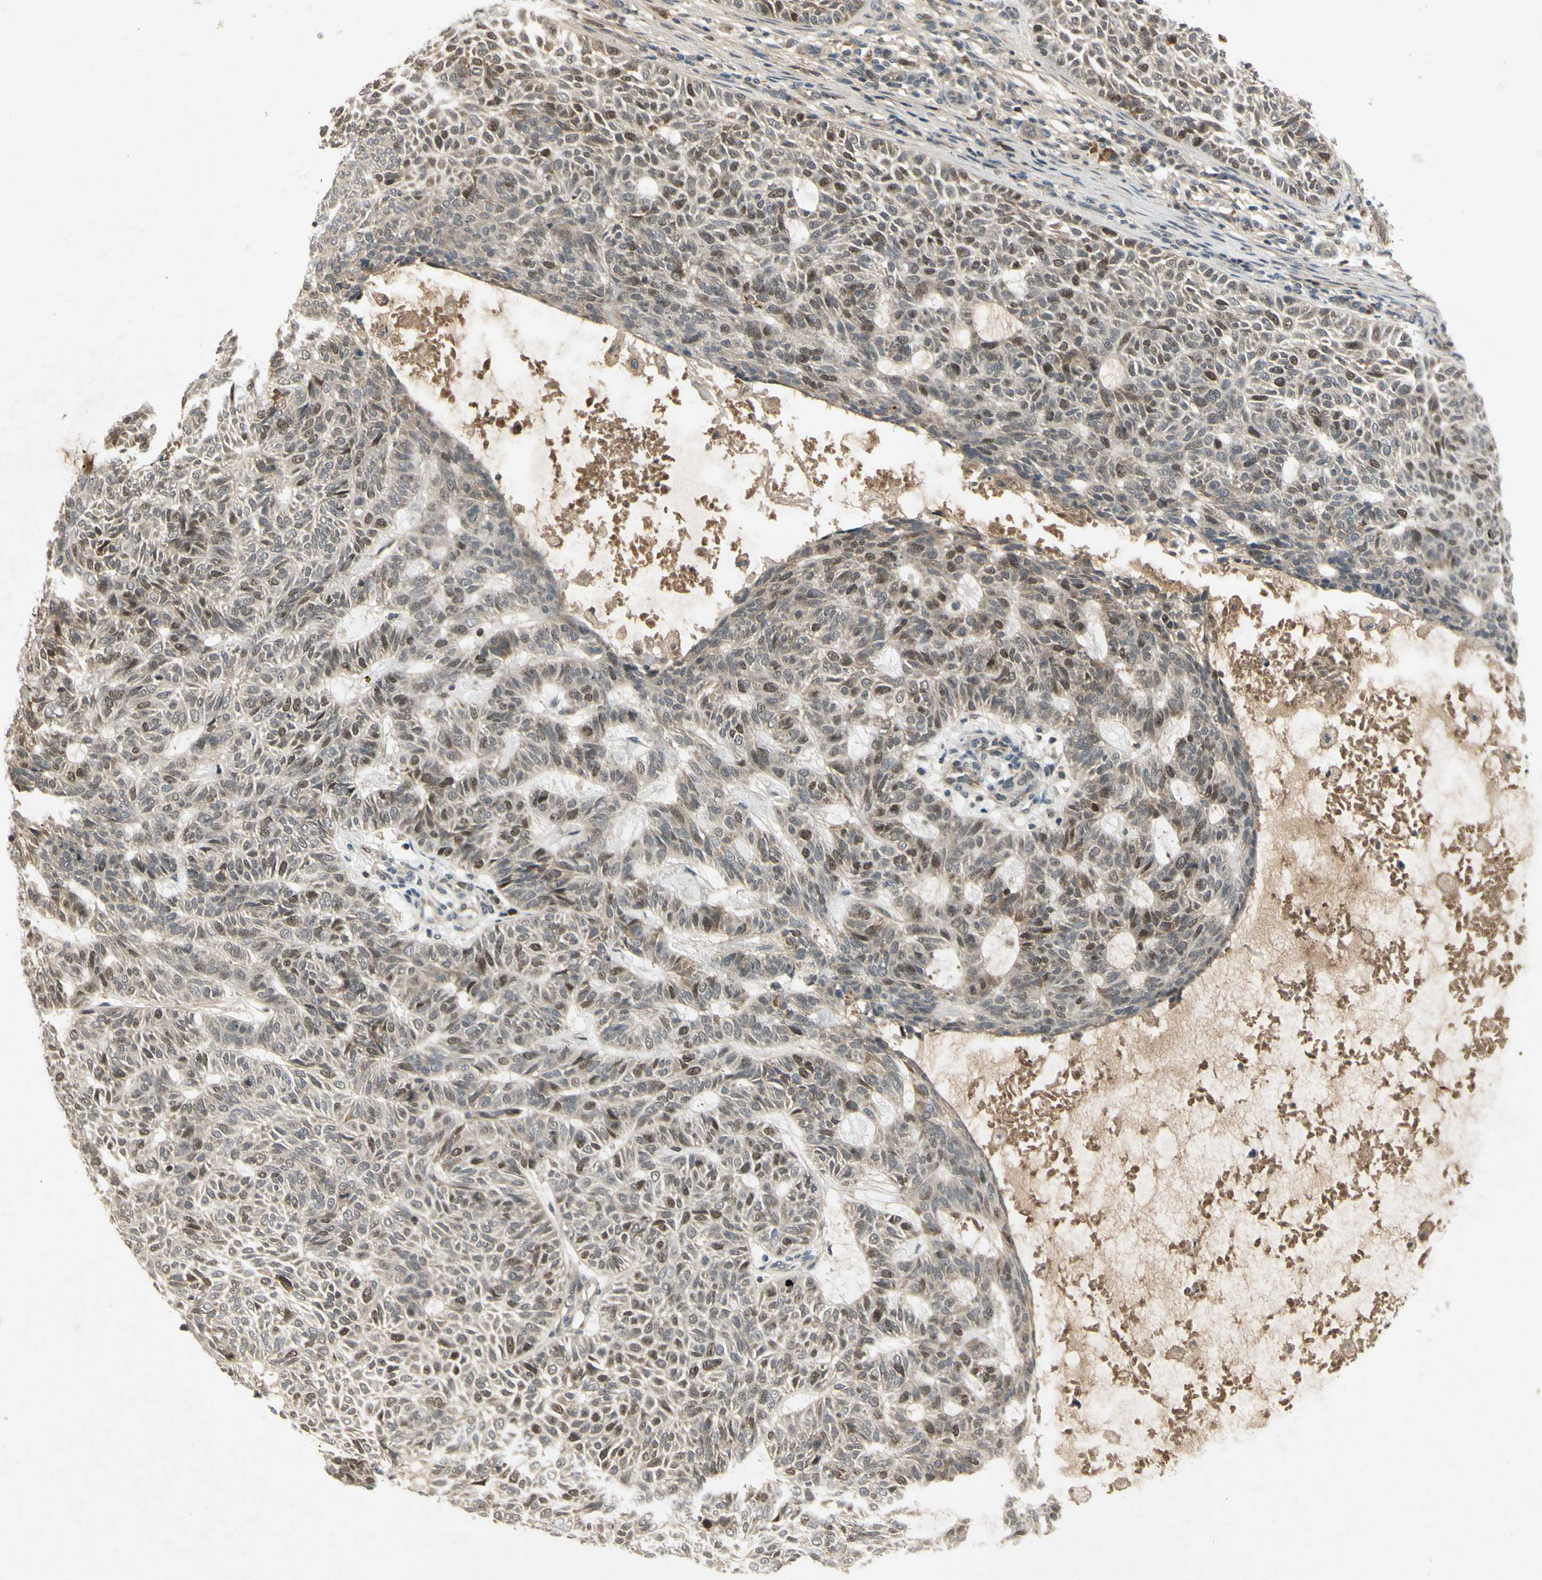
{"staining": {"intensity": "moderate", "quantity": "<25%", "location": "nuclear"}, "tissue": "skin cancer", "cell_type": "Tumor cells", "image_type": "cancer", "snomed": [{"axis": "morphology", "description": "Basal cell carcinoma"}, {"axis": "topography", "description": "Skin"}], "caption": "This histopathology image demonstrates IHC staining of human skin cancer (basal cell carcinoma), with low moderate nuclear staining in about <25% of tumor cells.", "gene": "RAD18", "patient": {"sex": "male", "age": 87}}